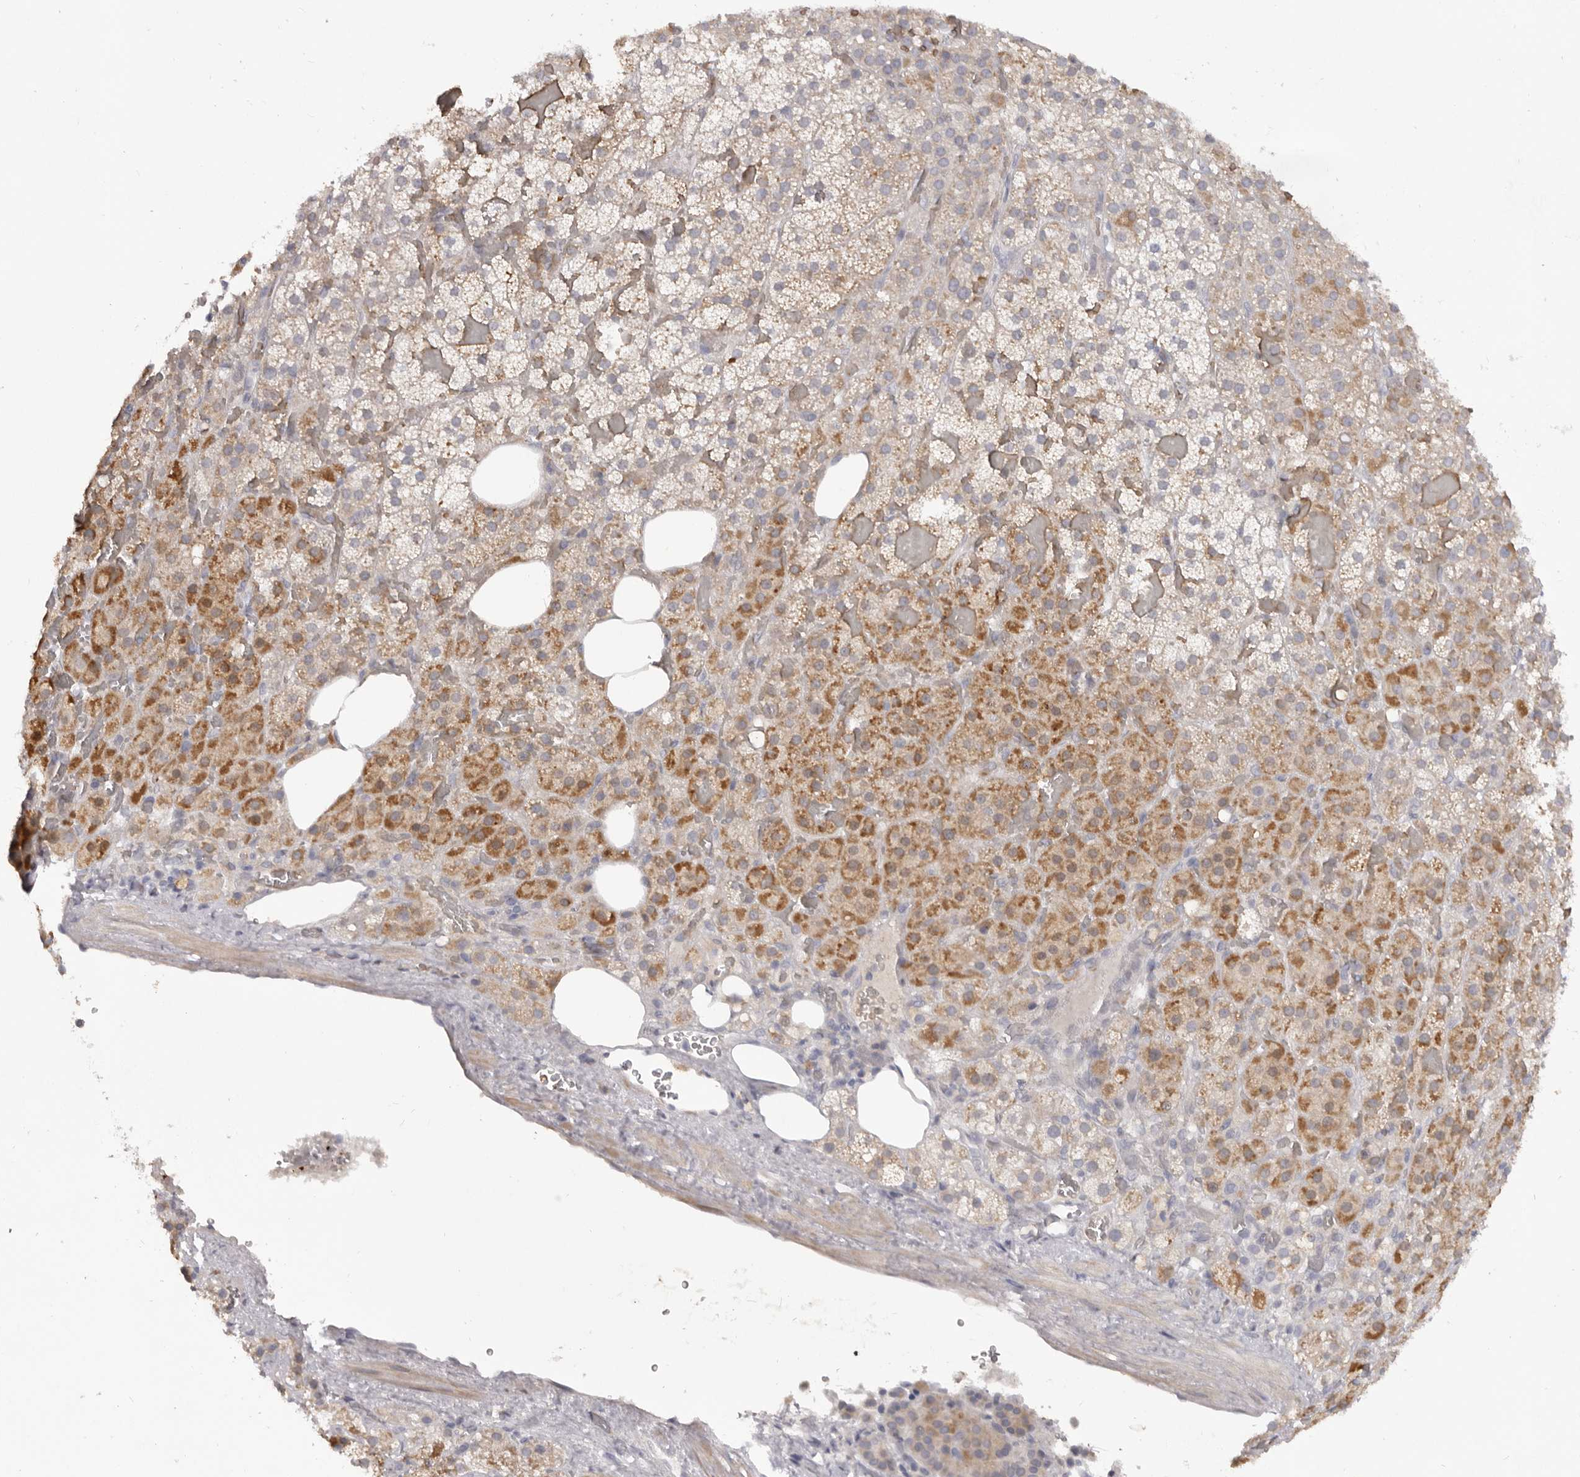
{"staining": {"intensity": "moderate", "quantity": "25%-75%", "location": "cytoplasmic/membranous"}, "tissue": "adrenal gland", "cell_type": "Glandular cells", "image_type": "normal", "snomed": [{"axis": "morphology", "description": "Normal tissue, NOS"}, {"axis": "topography", "description": "Adrenal gland"}], "caption": "DAB (3,3'-diaminobenzidine) immunohistochemical staining of benign human adrenal gland displays moderate cytoplasmic/membranous protein positivity in about 25%-75% of glandular cells. Using DAB (3,3'-diaminobenzidine) (brown) and hematoxylin (blue) stains, captured at high magnification using brightfield microscopy.", "gene": "TNR", "patient": {"sex": "female", "age": 59}}